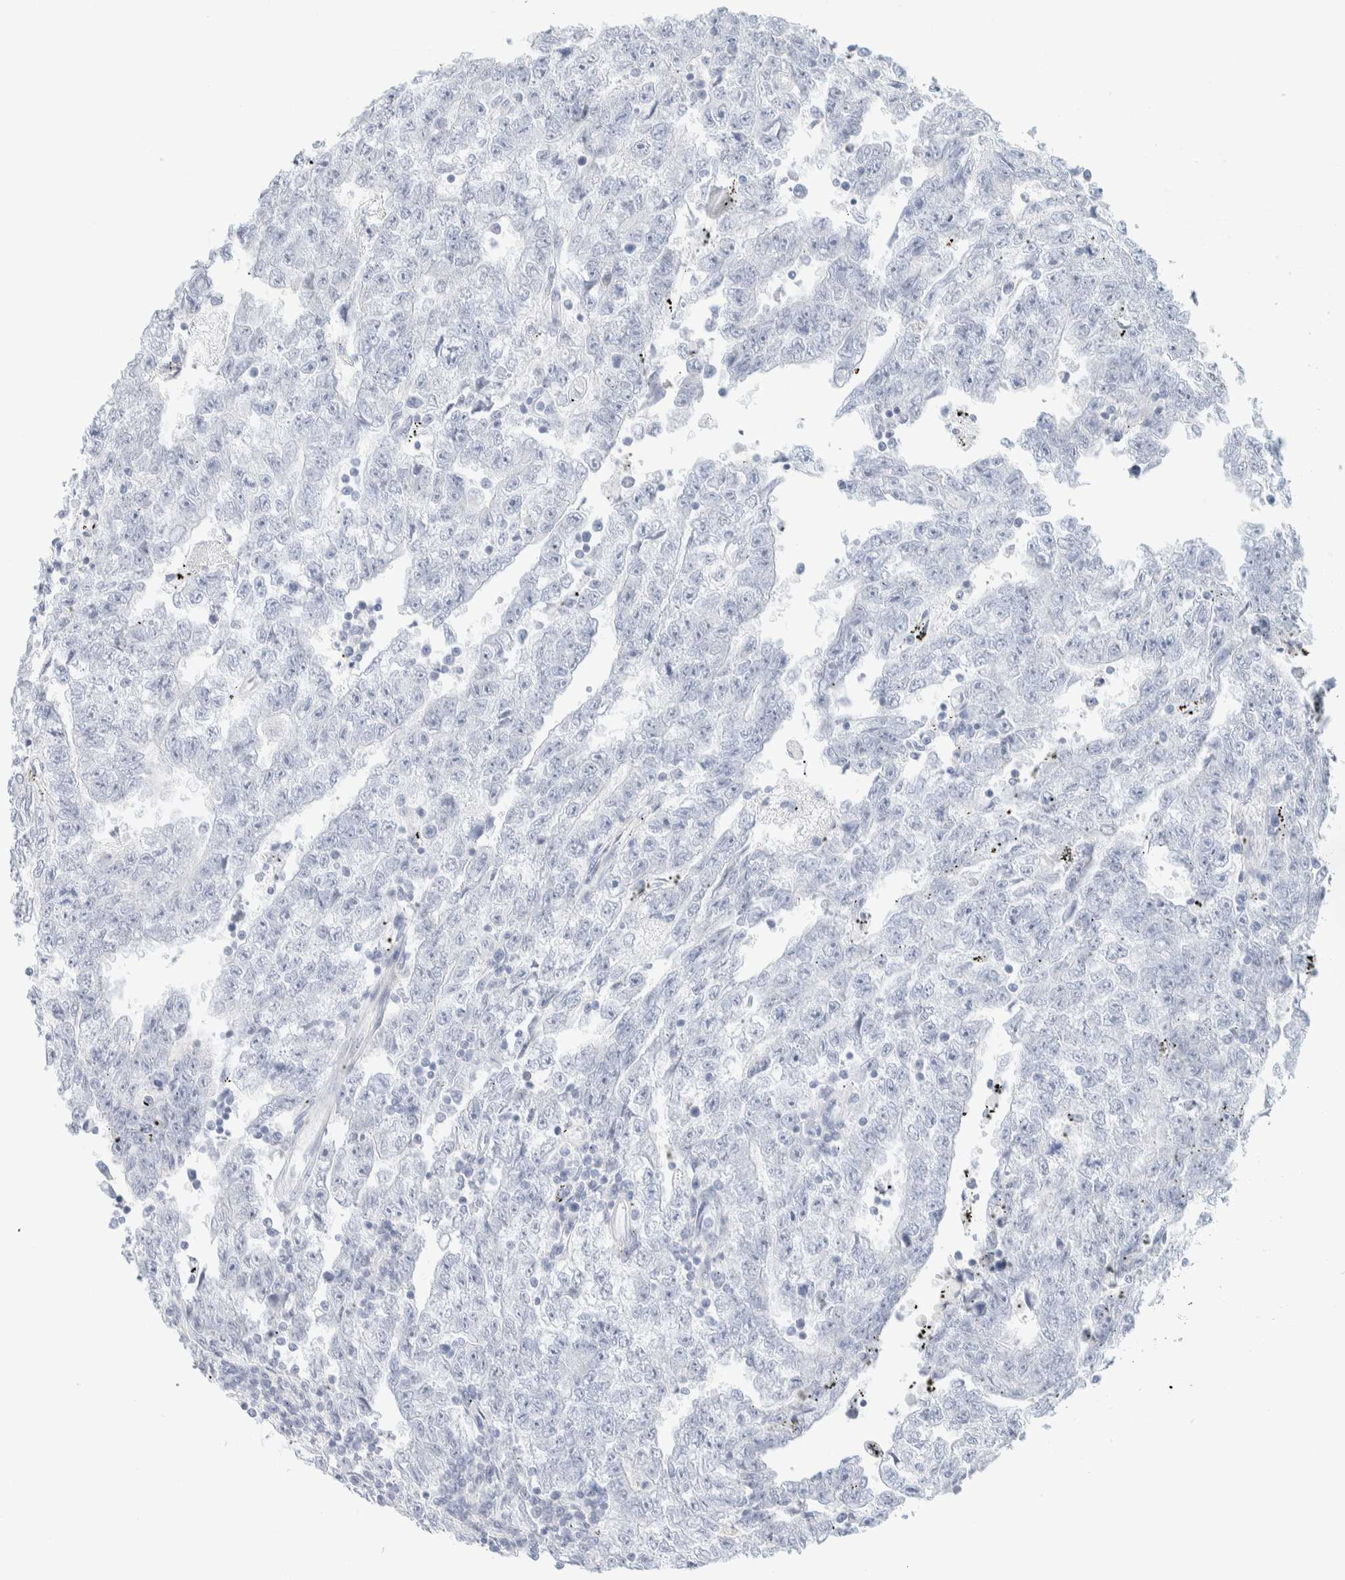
{"staining": {"intensity": "negative", "quantity": "none", "location": "none"}, "tissue": "testis cancer", "cell_type": "Tumor cells", "image_type": "cancer", "snomed": [{"axis": "morphology", "description": "Carcinoma, Embryonal, NOS"}, {"axis": "topography", "description": "Testis"}], "caption": "Immunohistochemistry (IHC) of human embryonal carcinoma (testis) reveals no expression in tumor cells.", "gene": "ATCAY", "patient": {"sex": "male", "age": 25}}